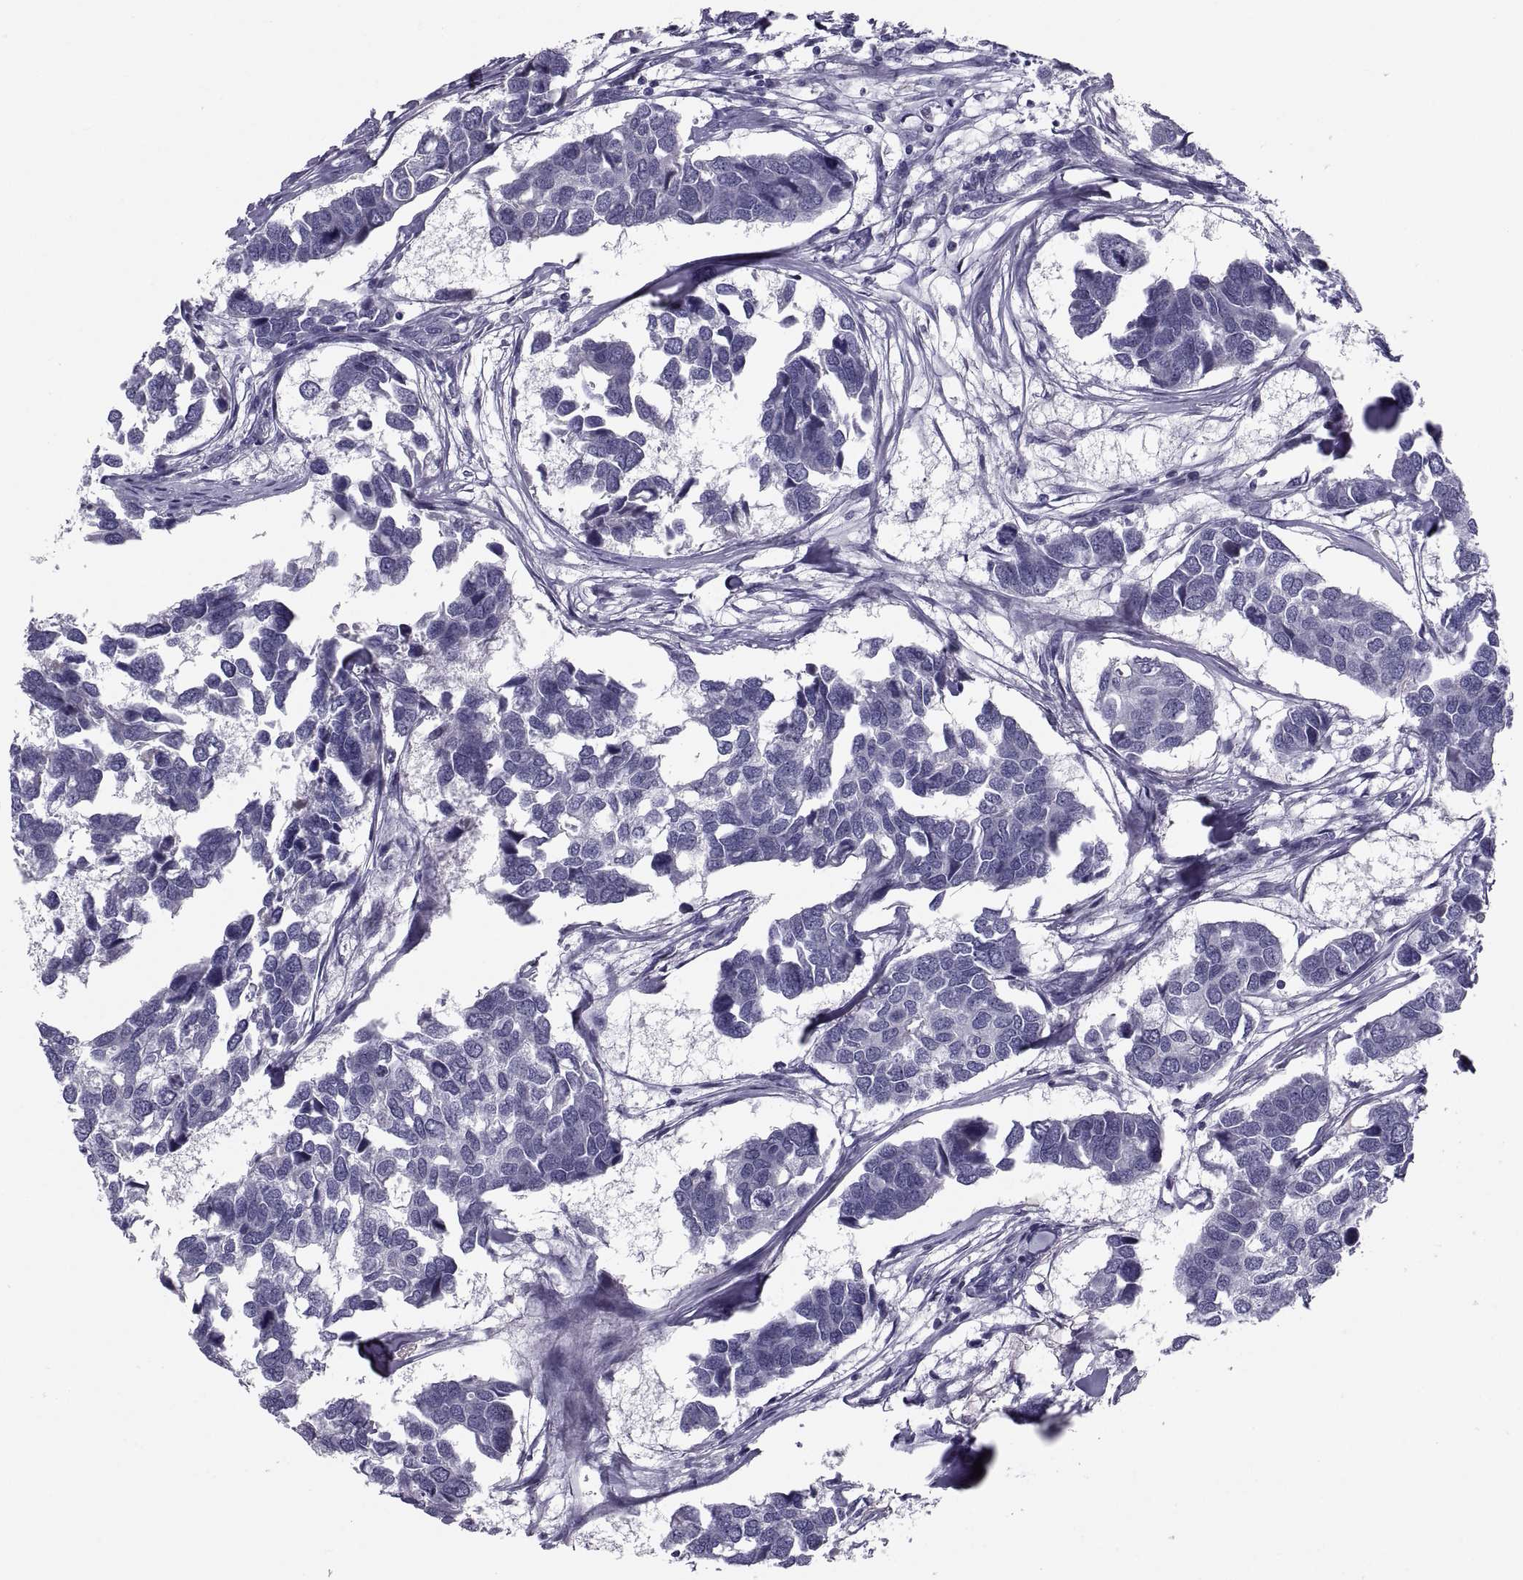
{"staining": {"intensity": "negative", "quantity": "none", "location": "none"}, "tissue": "breast cancer", "cell_type": "Tumor cells", "image_type": "cancer", "snomed": [{"axis": "morphology", "description": "Duct carcinoma"}, {"axis": "topography", "description": "Breast"}], "caption": "High magnification brightfield microscopy of breast cancer stained with DAB (brown) and counterstained with hematoxylin (blue): tumor cells show no significant staining. (DAB (3,3'-diaminobenzidine) immunohistochemistry (IHC), high magnification).", "gene": "PDZRN4", "patient": {"sex": "female", "age": 83}}